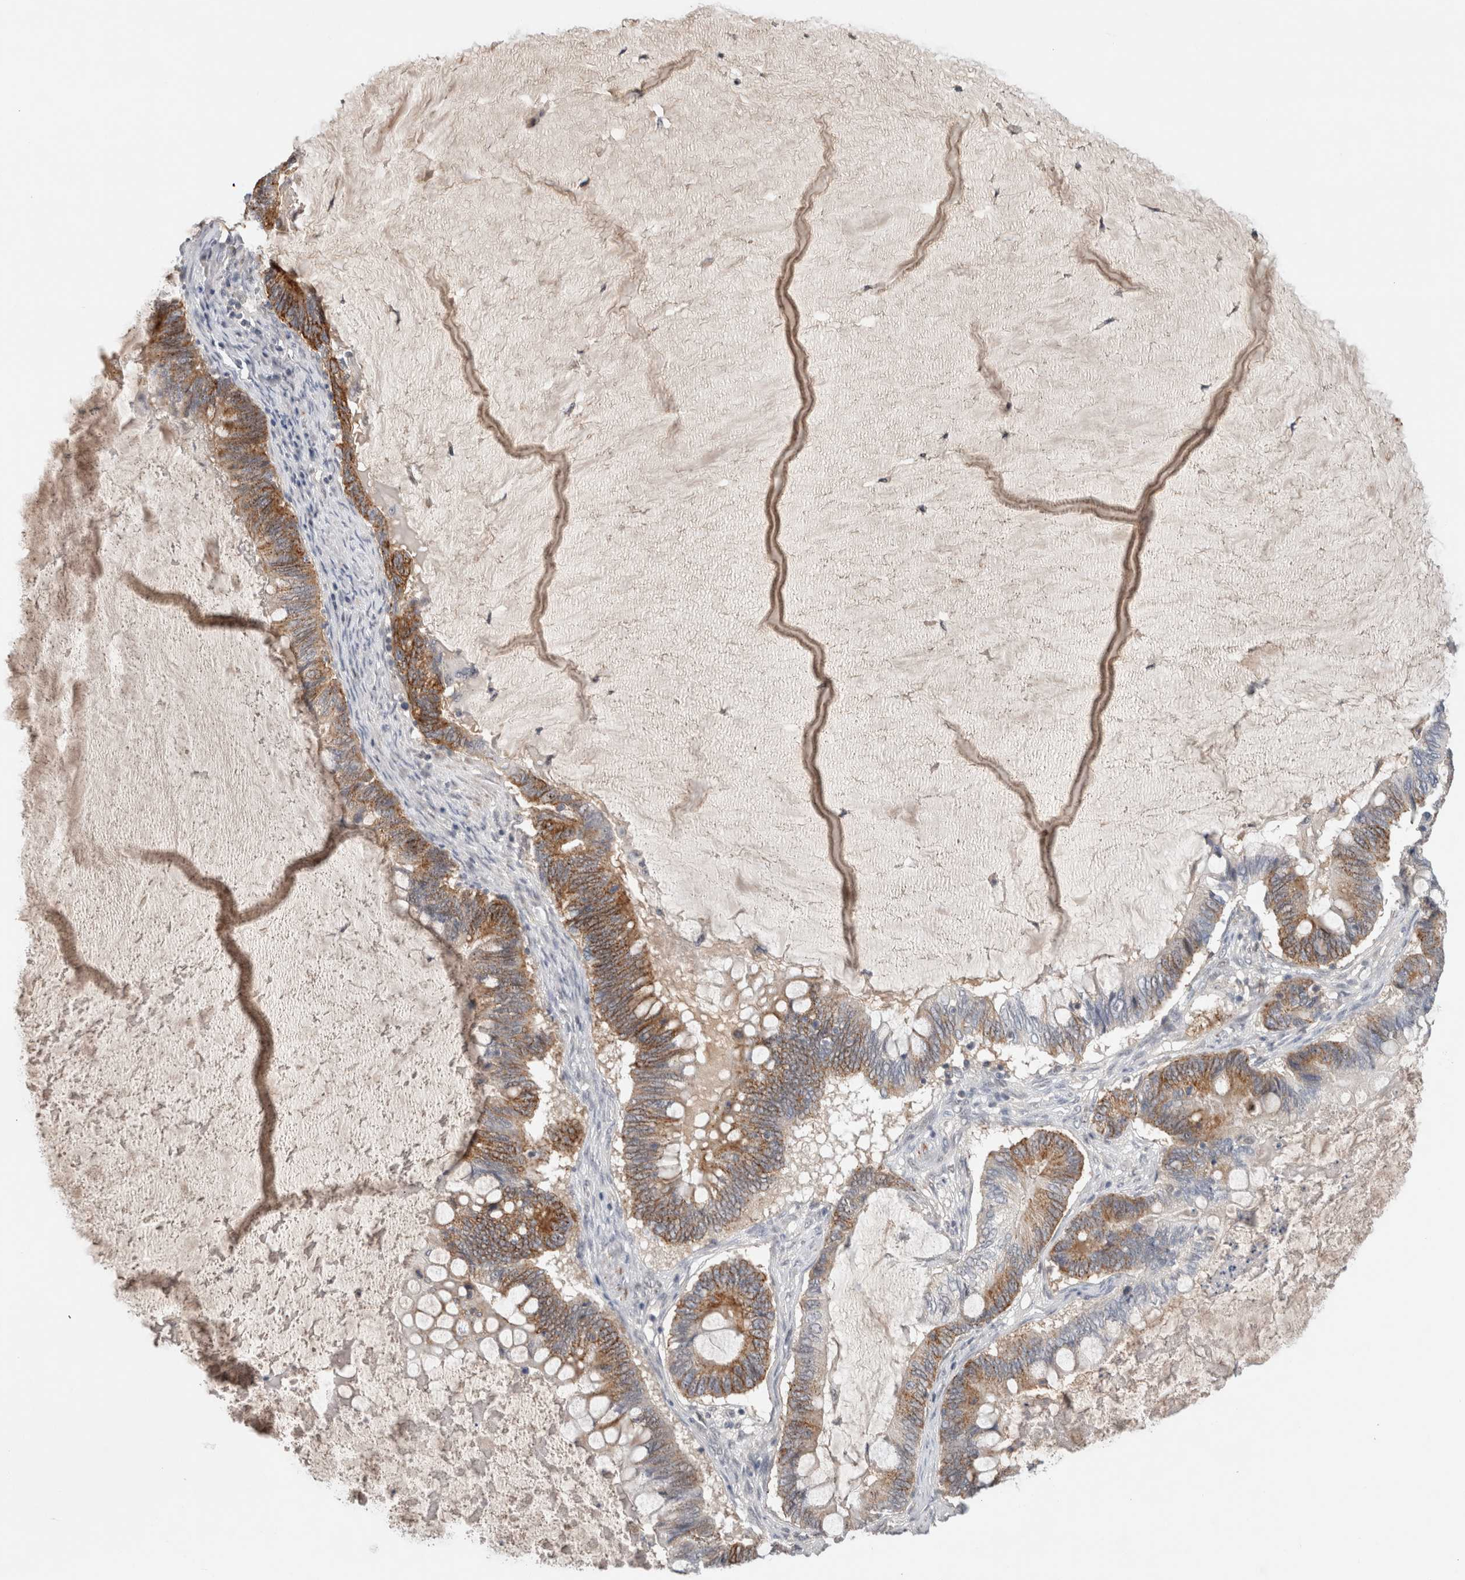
{"staining": {"intensity": "moderate", "quantity": ">75%", "location": "cytoplasmic/membranous"}, "tissue": "ovarian cancer", "cell_type": "Tumor cells", "image_type": "cancer", "snomed": [{"axis": "morphology", "description": "Cystadenocarcinoma, mucinous, NOS"}, {"axis": "topography", "description": "Ovary"}], "caption": "Protein analysis of mucinous cystadenocarcinoma (ovarian) tissue exhibits moderate cytoplasmic/membranous expression in about >75% of tumor cells.", "gene": "HCN3", "patient": {"sex": "female", "age": 61}}